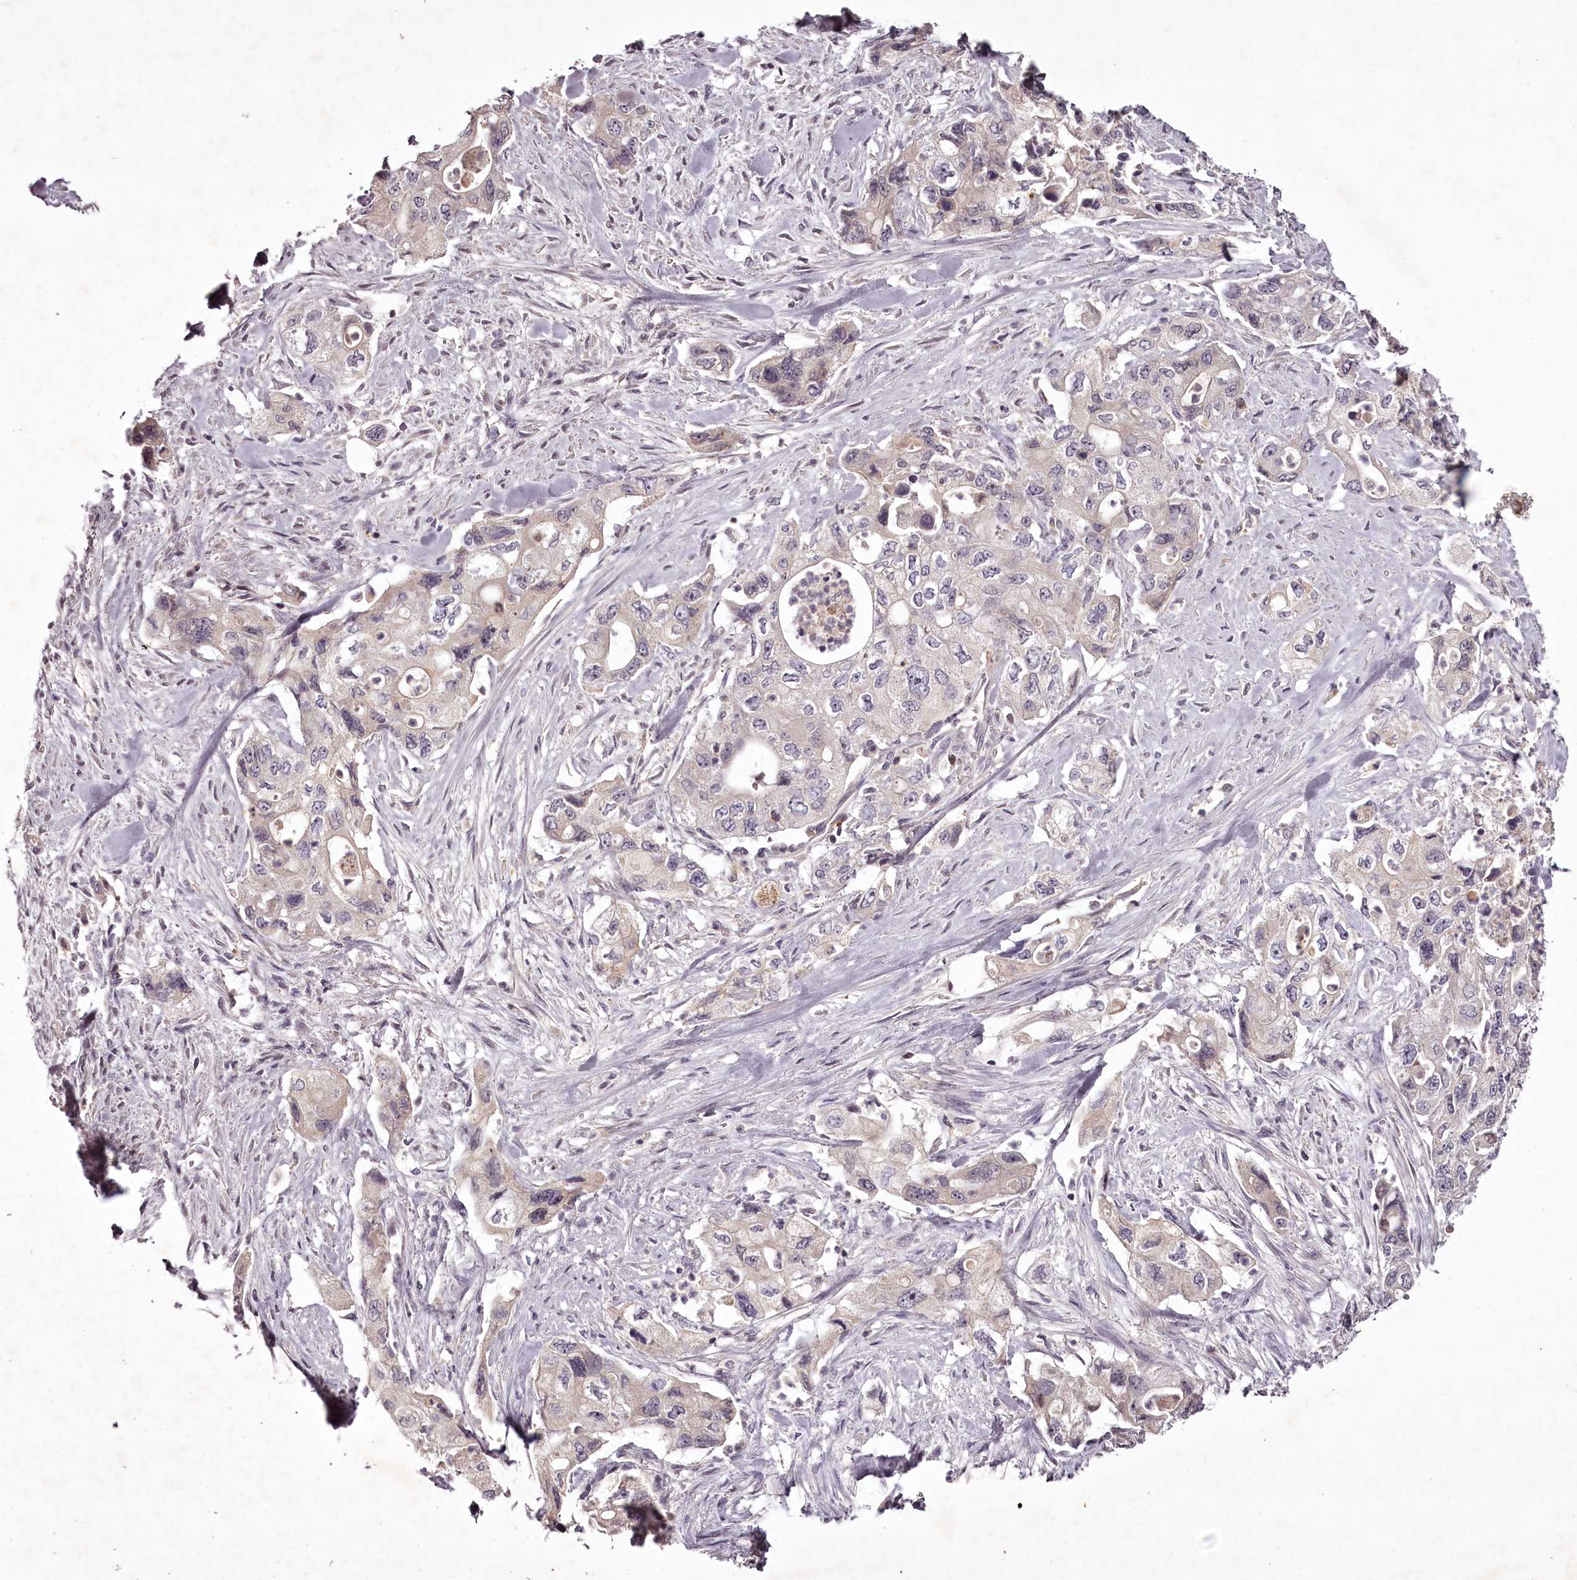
{"staining": {"intensity": "weak", "quantity": "<25%", "location": "cytoplasmic/membranous"}, "tissue": "pancreatic cancer", "cell_type": "Tumor cells", "image_type": "cancer", "snomed": [{"axis": "morphology", "description": "Adenocarcinoma, NOS"}, {"axis": "topography", "description": "Pancreas"}], "caption": "A histopathology image of pancreatic adenocarcinoma stained for a protein shows no brown staining in tumor cells.", "gene": "RBMXL2", "patient": {"sex": "female", "age": 73}}